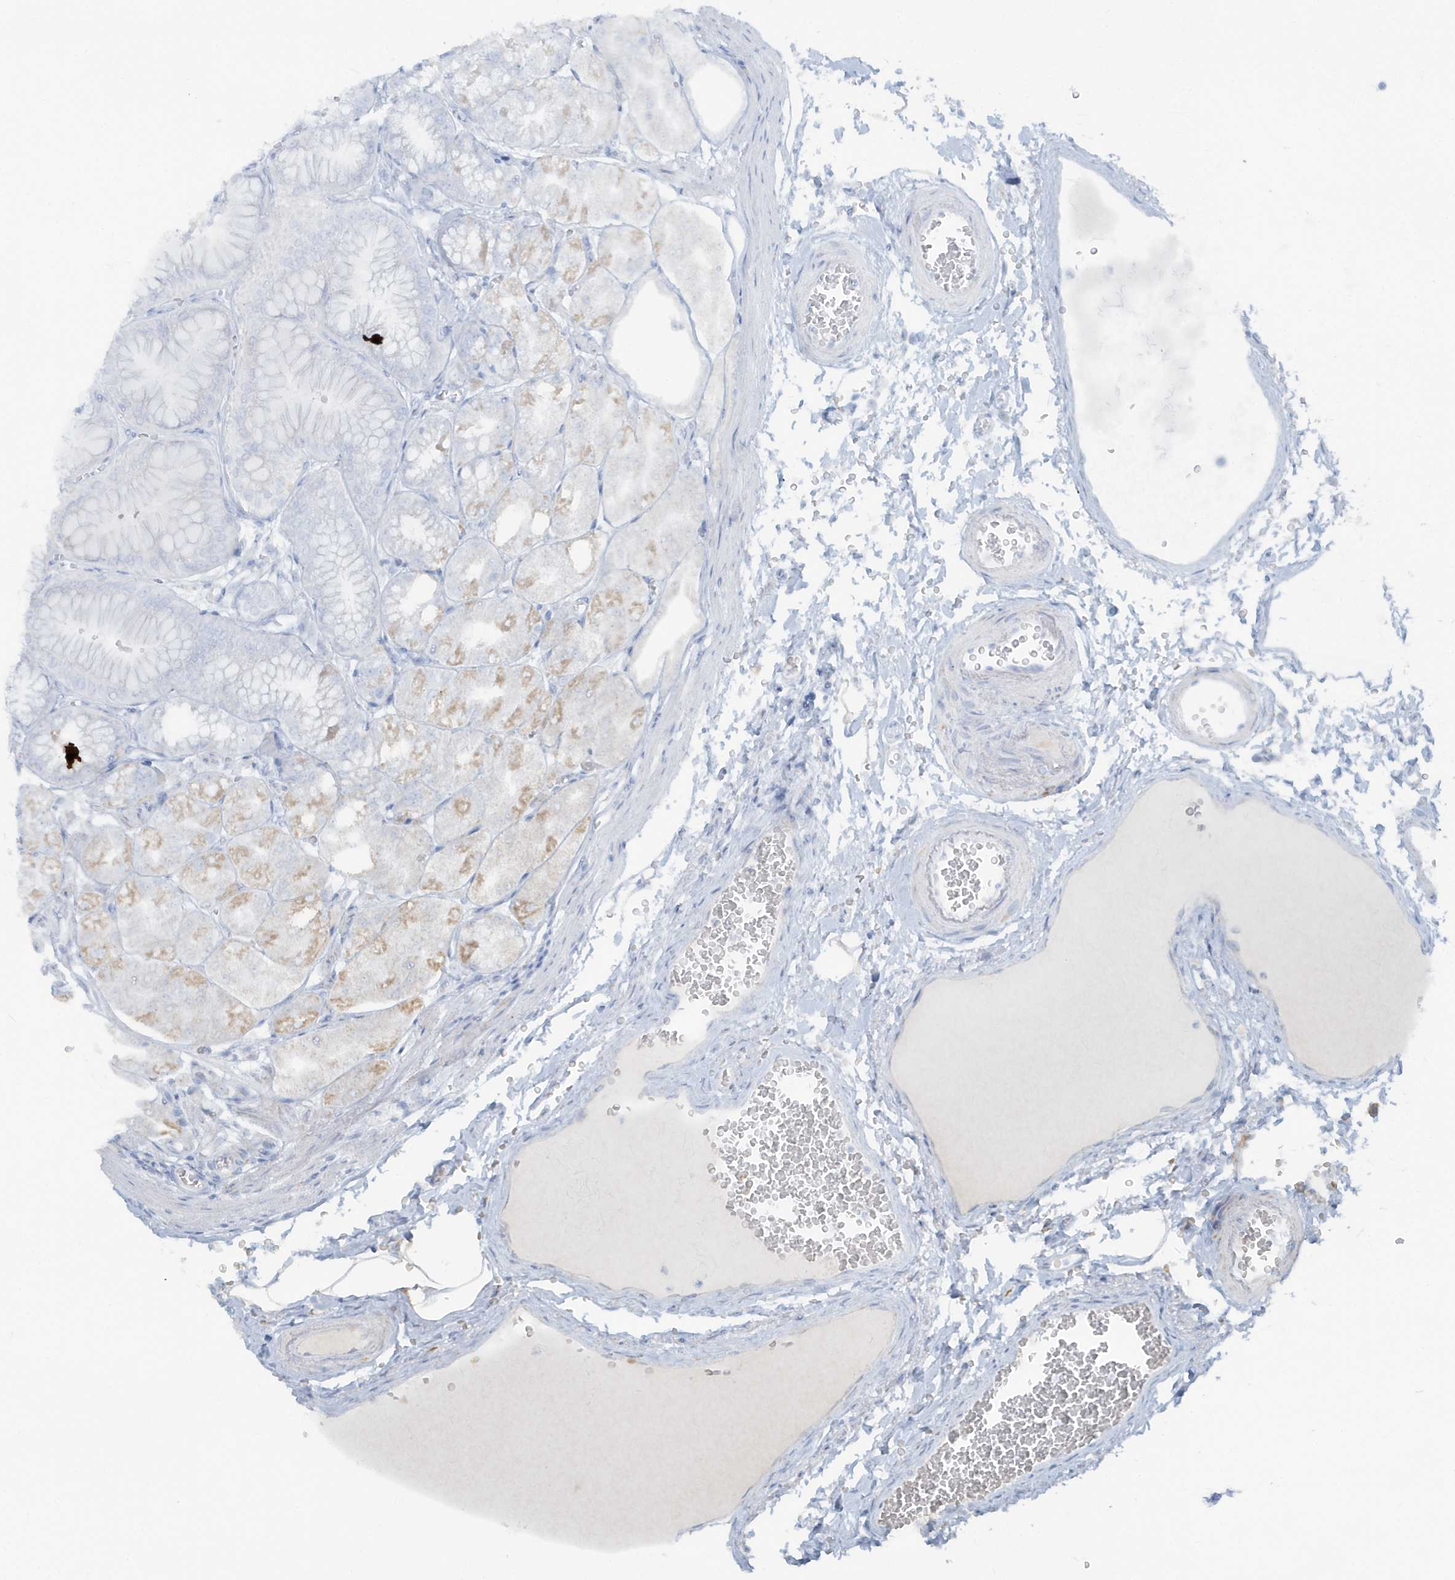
{"staining": {"intensity": "moderate", "quantity": "<25%", "location": "cytoplasmic/membranous"}, "tissue": "stomach", "cell_type": "Glandular cells", "image_type": "normal", "snomed": [{"axis": "morphology", "description": "Normal tissue, NOS"}, {"axis": "topography", "description": "Stomach, lower"}], "caption": "IHC of unremarkable human stomach demonstrates low levels of moderate cytoplasmic/membranous expression in about <25% of glandular cells. The protein is stained brown, and the nuclei are stained in blue (DAB (3,3'-diaminobenzidine) IHC with brightfield microscopy, high magnification).", "gene": "RAB11FIP3", "patient": {"sex": "male", "age": 71}}